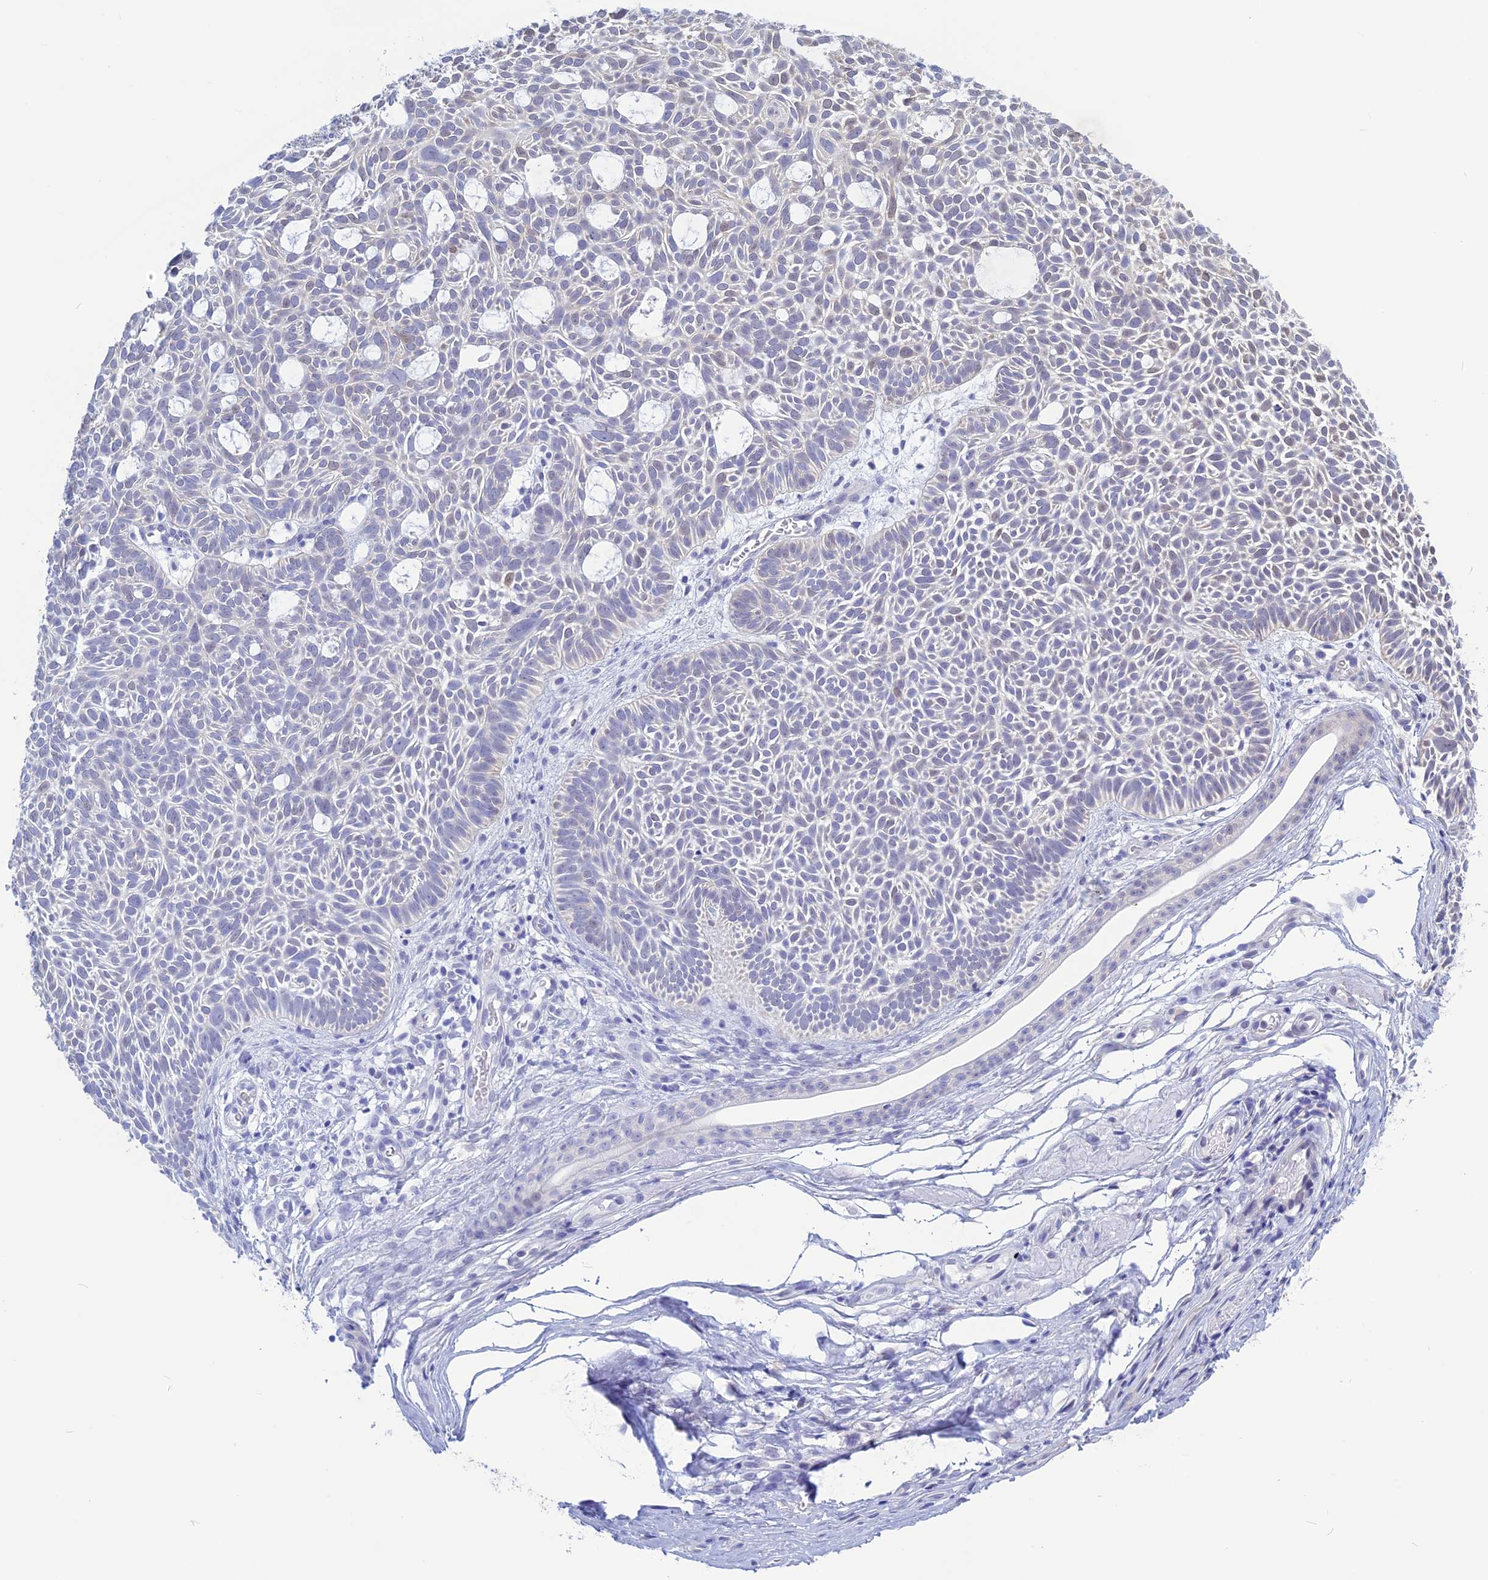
{"staining": {"intensity": "negative", "quantity": "none", "location": "none"}, "tissue": "skin cancer", "cell_type": "Tumor cells", "image_type": "cancer", "snomed": [{"axis": "morphology", "description": "Basal cell carcinoma"}, {"axis": "topography", "description": "Skin"}], "caption": "An immunohistochemistry histopathology image of skin cancer (basal cell carcinoma) is shown. There is no staining in tumor cells of skin cancer (basal cell carcinoma). Brightfield microscopy of immunohistochemistry stained with DAB (brown) and hematoxylin (blue), captured at high magnification.", "gene": "LHFPL2", "patient": {"sex": "male", "age": 69}}